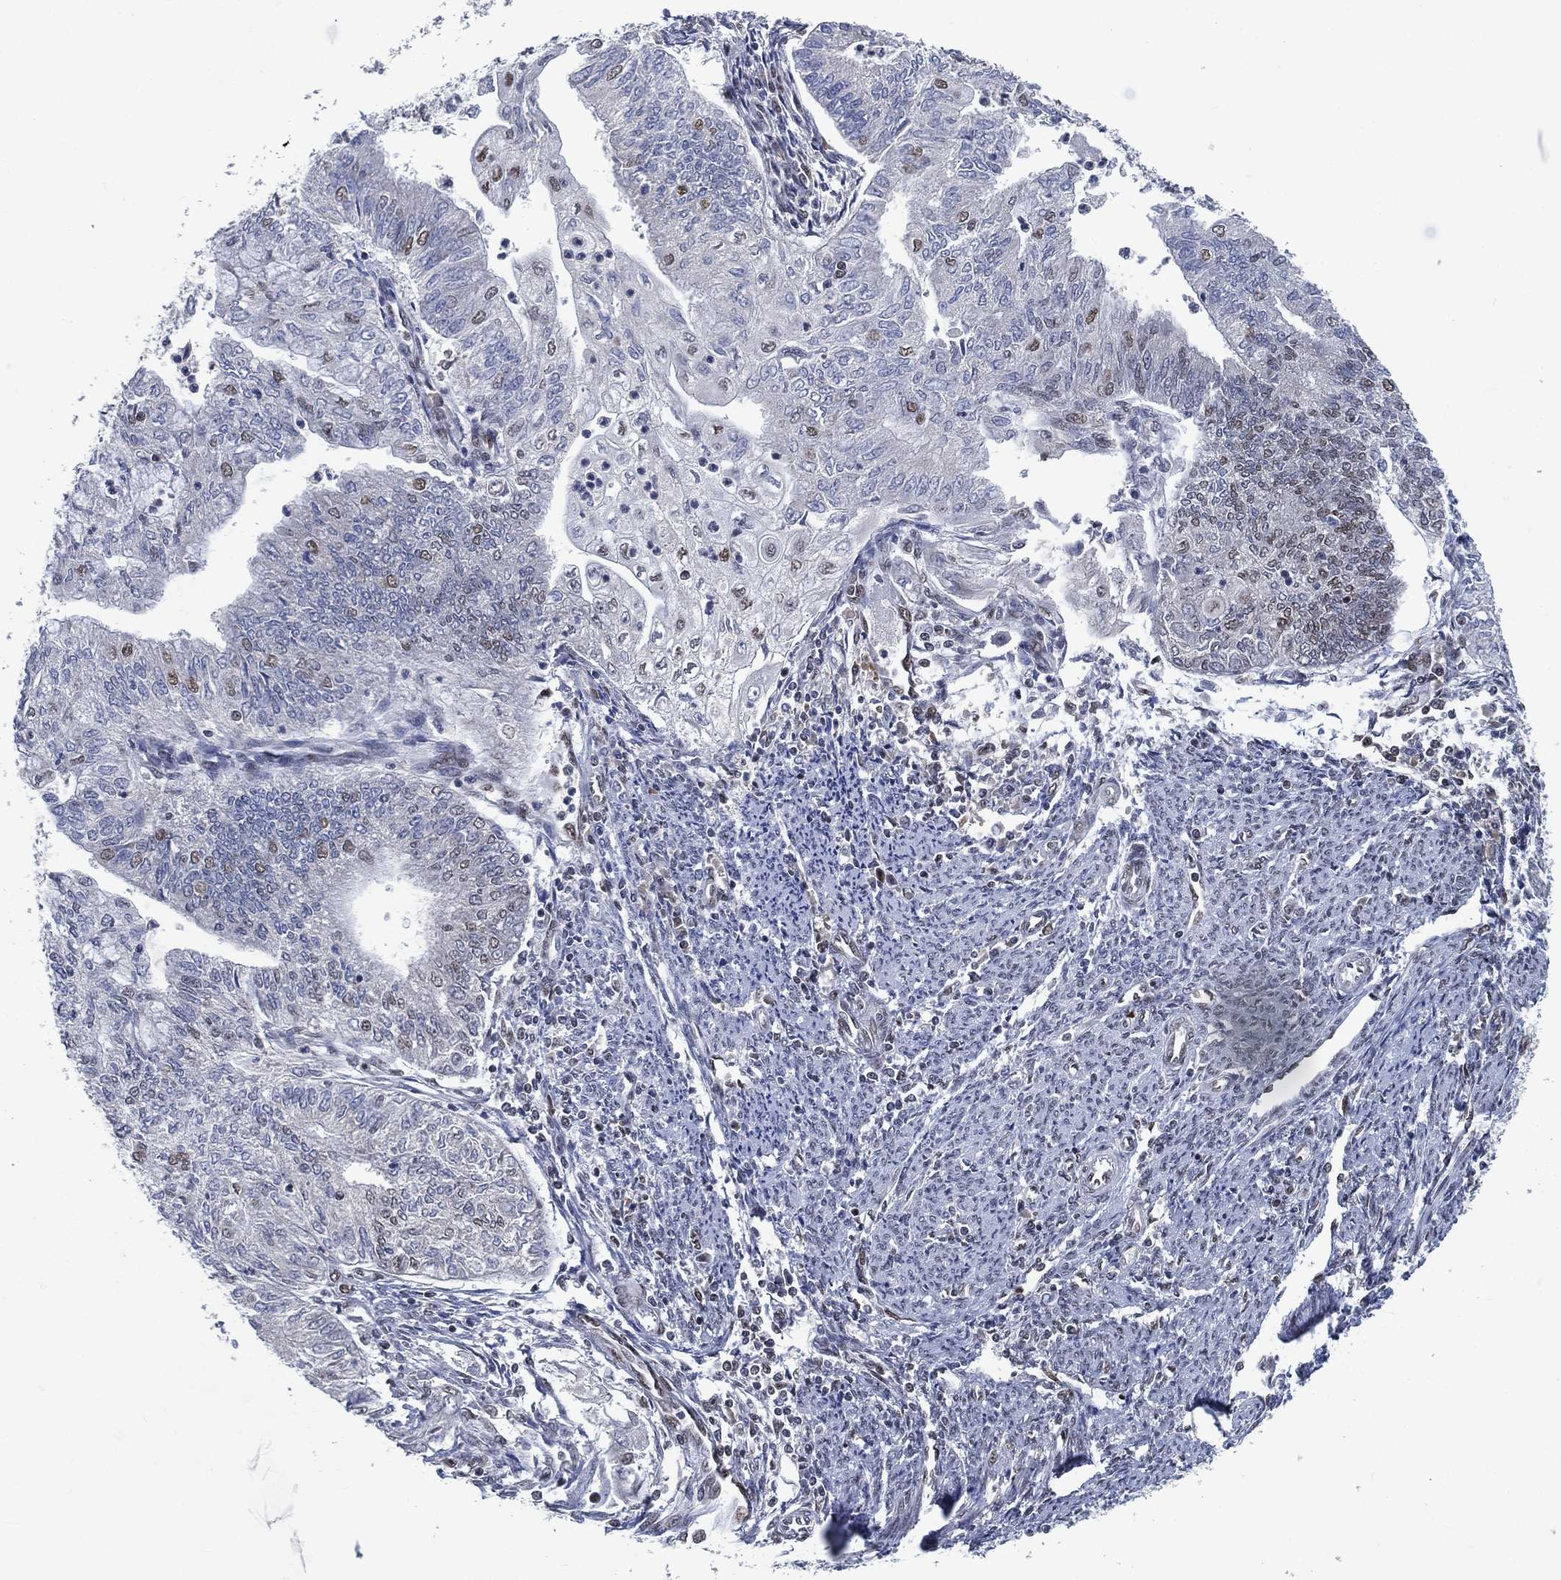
{"staining": {"intensity": "negative", "quantity": "none", "location": "none"}, "tissue": "endometrial cancer", "cell_type": "Tumor cells", "image_type": "cancer", "snomed": [{"axis": "morphology", "description": "Adenocarcinoma, NOS"}, {"axis": "topography", "description": "Endometrium"}], "caption": "Tumor cells show no significant expression in endometrial cancer (adenocarcinoma).", "gene": "YLPM1", "patient": {"sex": "female", "age": 59}}